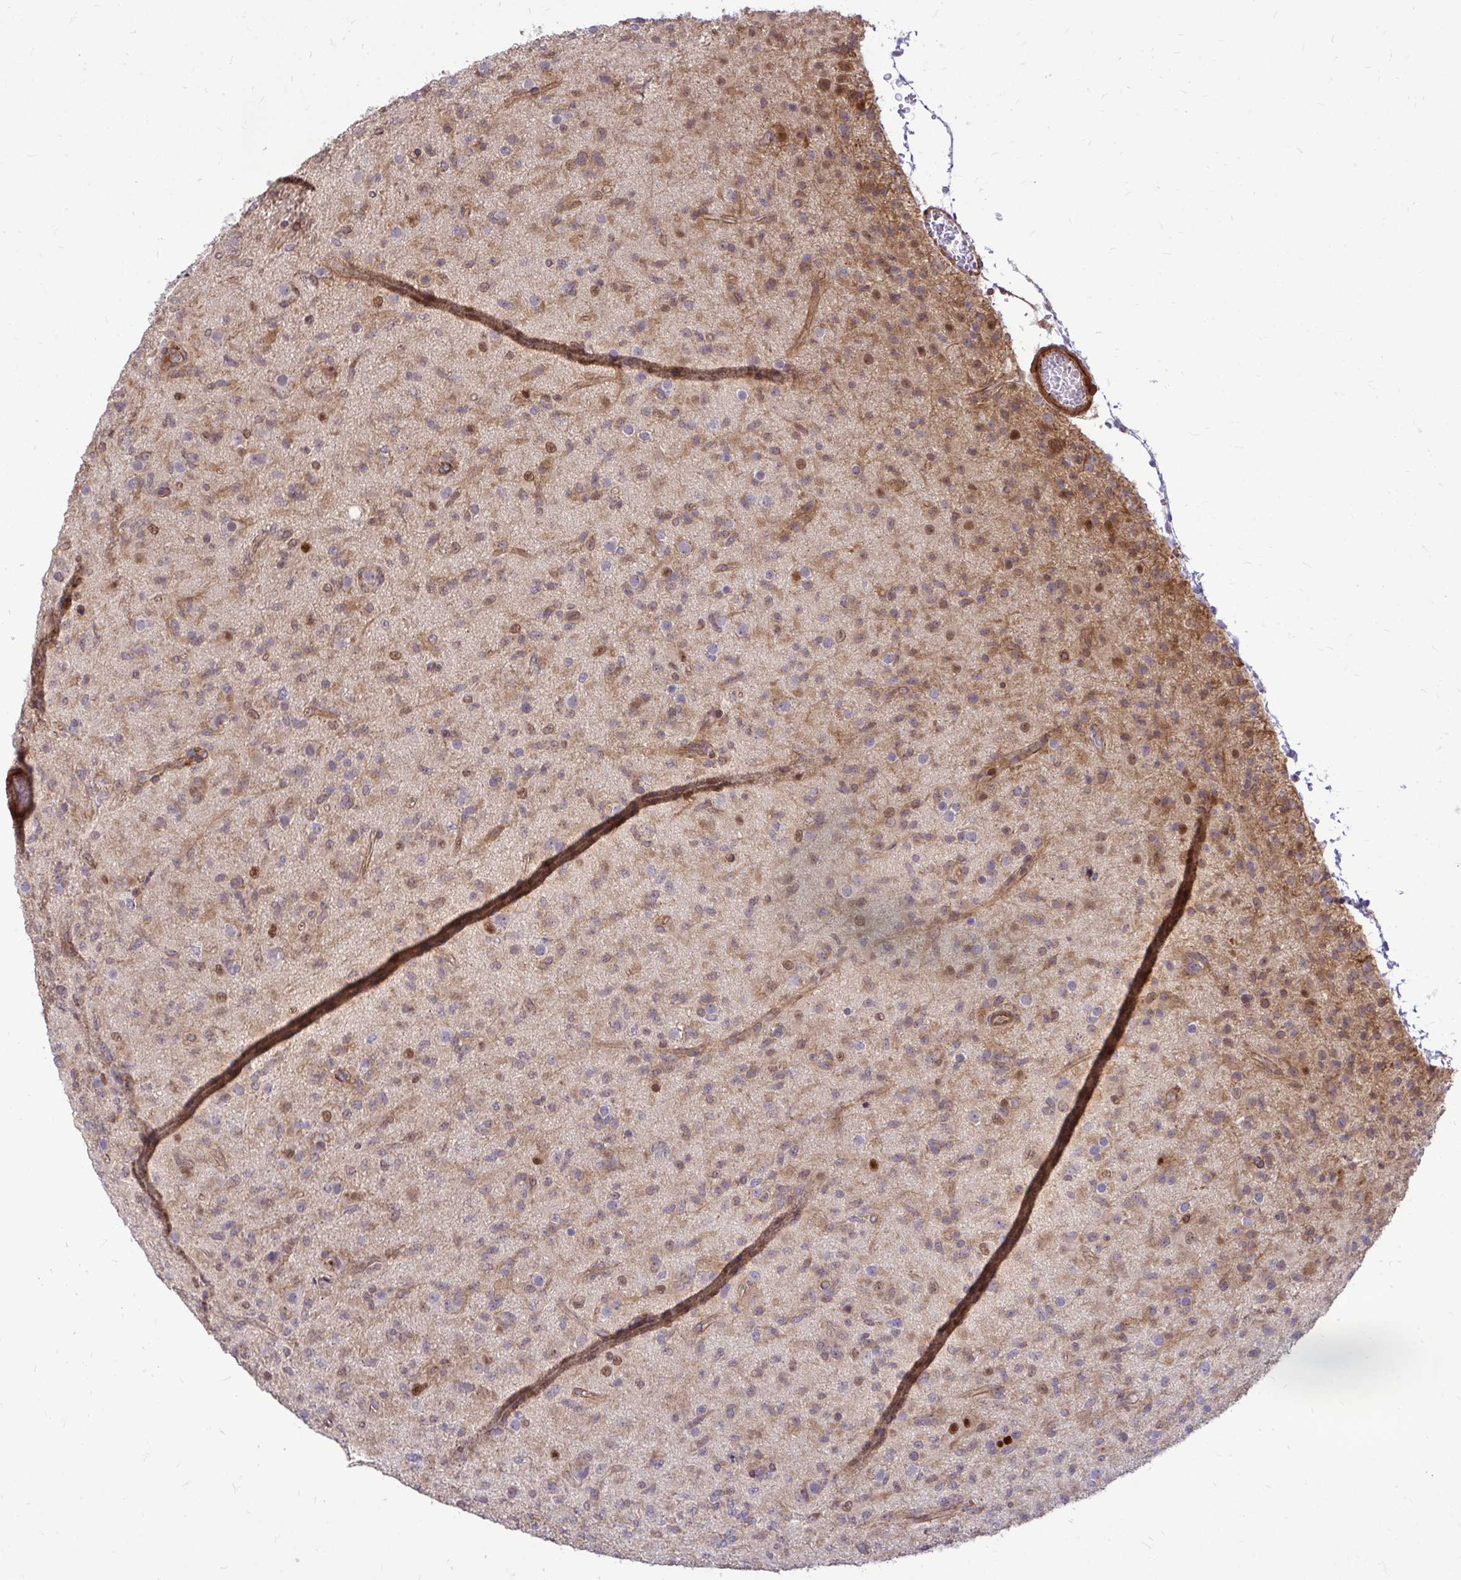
{"staining": {"intensity": "weak", "quantity": "25%-75%", "location": "cytoplasmic/membranous"}, "tissue": "glioma", "cell_type": "Tumor cells", "image_type": "cancer", "snomed": [{"axis": "morphology", "description": "Glioma, malignant, Low grade"}, {"axis": "topography", "description": "Brain"}], "caption": "Brown immunohistochemical staining in human glioma demonstrates weak cytoplasmic/membranous staining in approximately 25%-75% of tumor cells.", "gene": "TRIP6", "patient": {"sex": "male", "age": 65}}